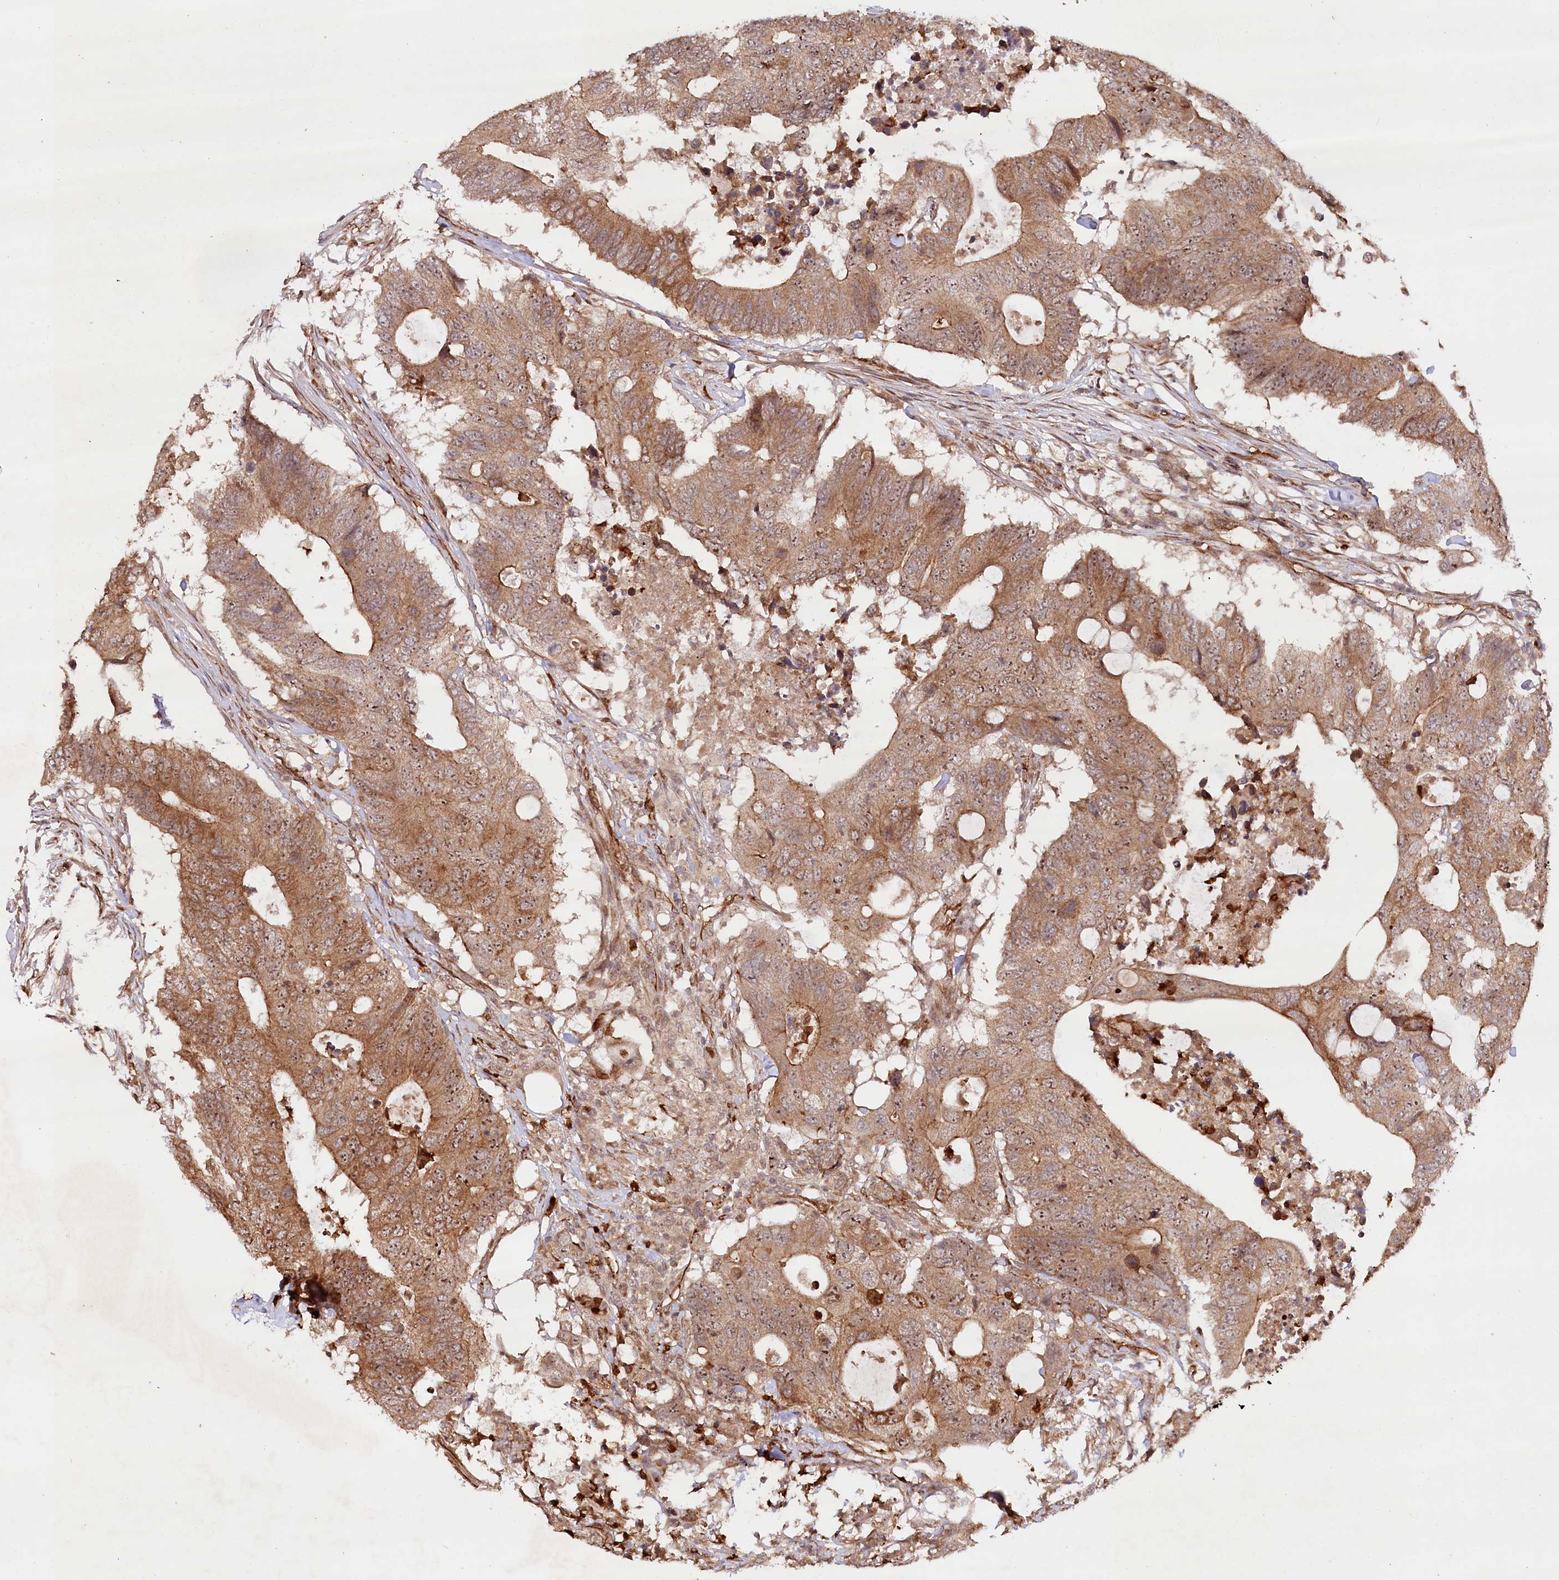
{"staining": {"intensity": "moderate", "quantity": ">75%", "location": "cytoplasmic/membranous,nuclear"}, "tissue": "colorectal cancer", "cell_type": "Tumor cells", "image_type": "cancer", "snomed": [{"axis": "morphology", "description": "Adenocarcinoma, NOS"}, {"axis": "topography", "description": "Colon"}], "caption": "Colorectal cancer (adenocarcinoma) tissue displays moderate cytoplasmic/membranous and nuclear positivity in approximately >75% of tumor cells, visualized by immunohistochemistry.", "gene": "ALKBH8", "patient": {"sex": "male", "age": 71}}